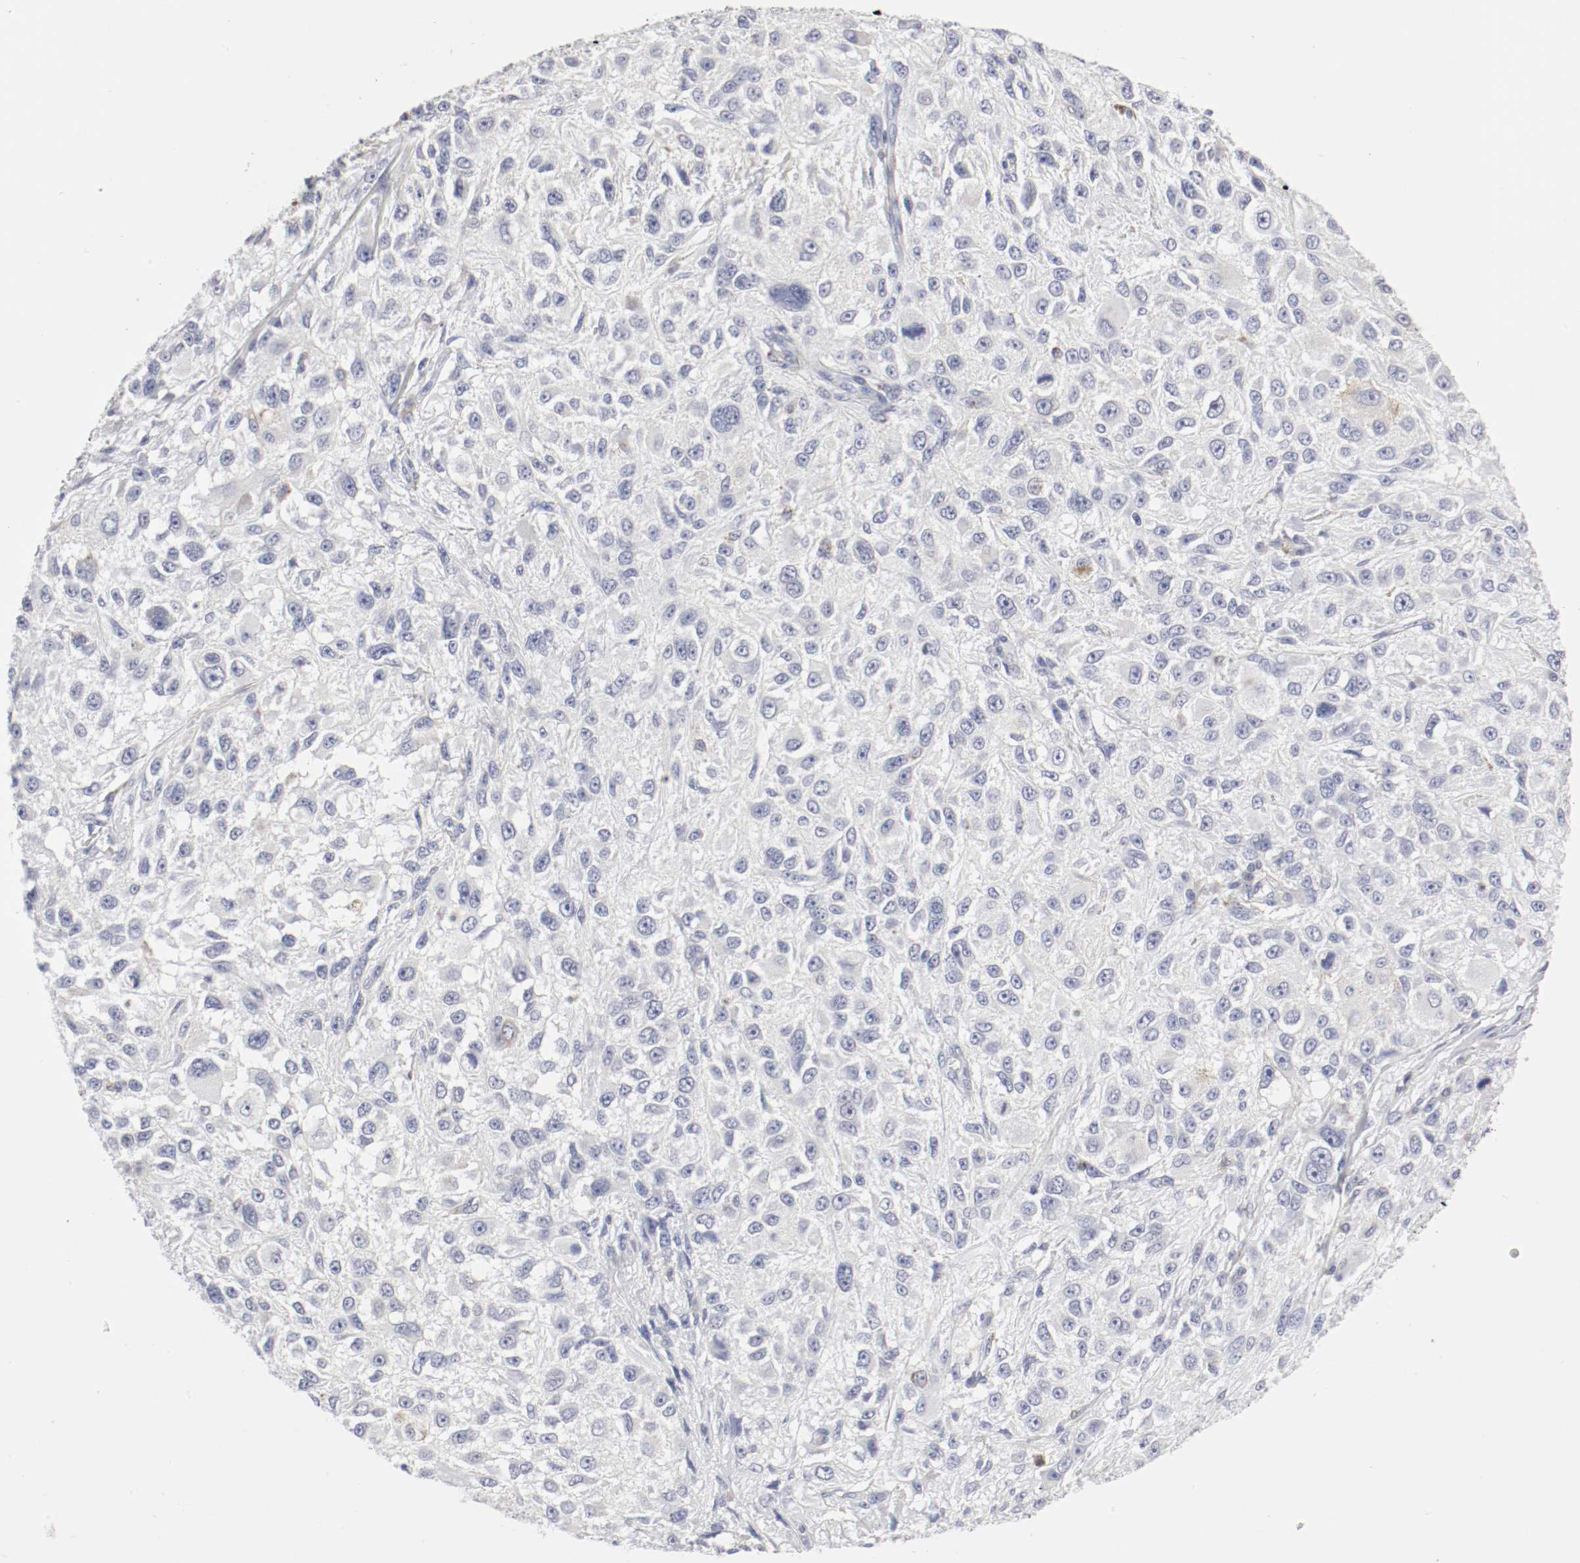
{"staining": {"intensity": "negative", "quantity": "none", "location": "none"}, "tissue": "melanoma", "cell_type": "Tumor cells", "image_type": "cancer", "snomed": [{"axis": "morphology", "description": "Necrosis, NOS"}, {"axis": "morphology", "description": "Malignant melanoma, NOS"}, {"axis": "topography", "description": "Skin"}], "caption": "This micrograph is of melanoma stained with immunohistochemistry (IHC) to label a protein in brown with the nuclei are counter-stained blue. There is no staining in tumor cells.", "gene": "ITGAX", "patient": {"sex": "female", "age": 87}}